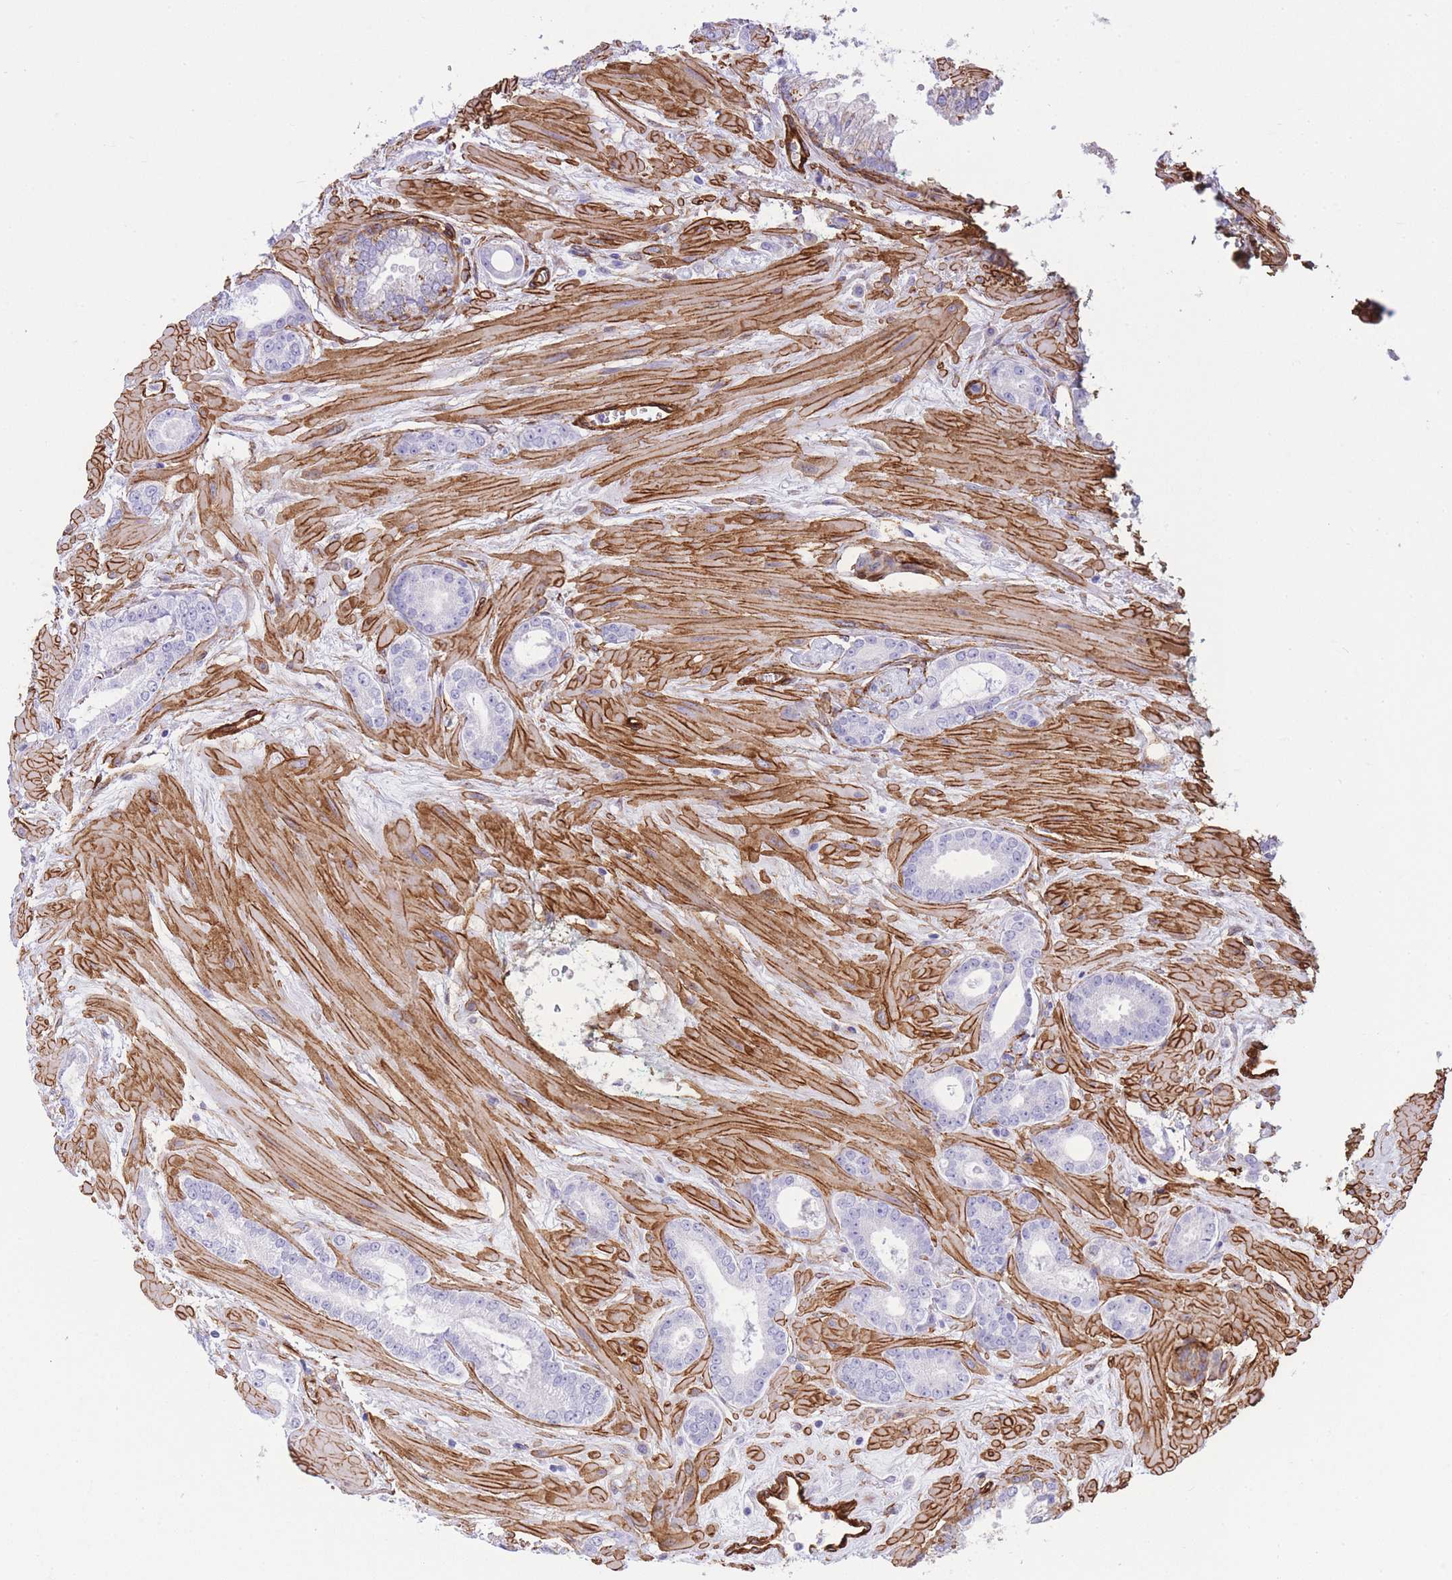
{"staining": {"intensity": "negative", "quantity": "none", "location": "none"}, "tissue": "prostate cancer", "cell_type": "Tumor cells", "image_type": "cancer", "snomed": [{"axis": "morphology", "description": "Adenocarcinoma, Low grade"}, {"axis": "topography", "description": "Prostate"}], "caption": "Tumor cells show no significant positivity in prostate cancer.", "gene": "CAVIN1", "patient": {"sex": "male", "age": 60}}